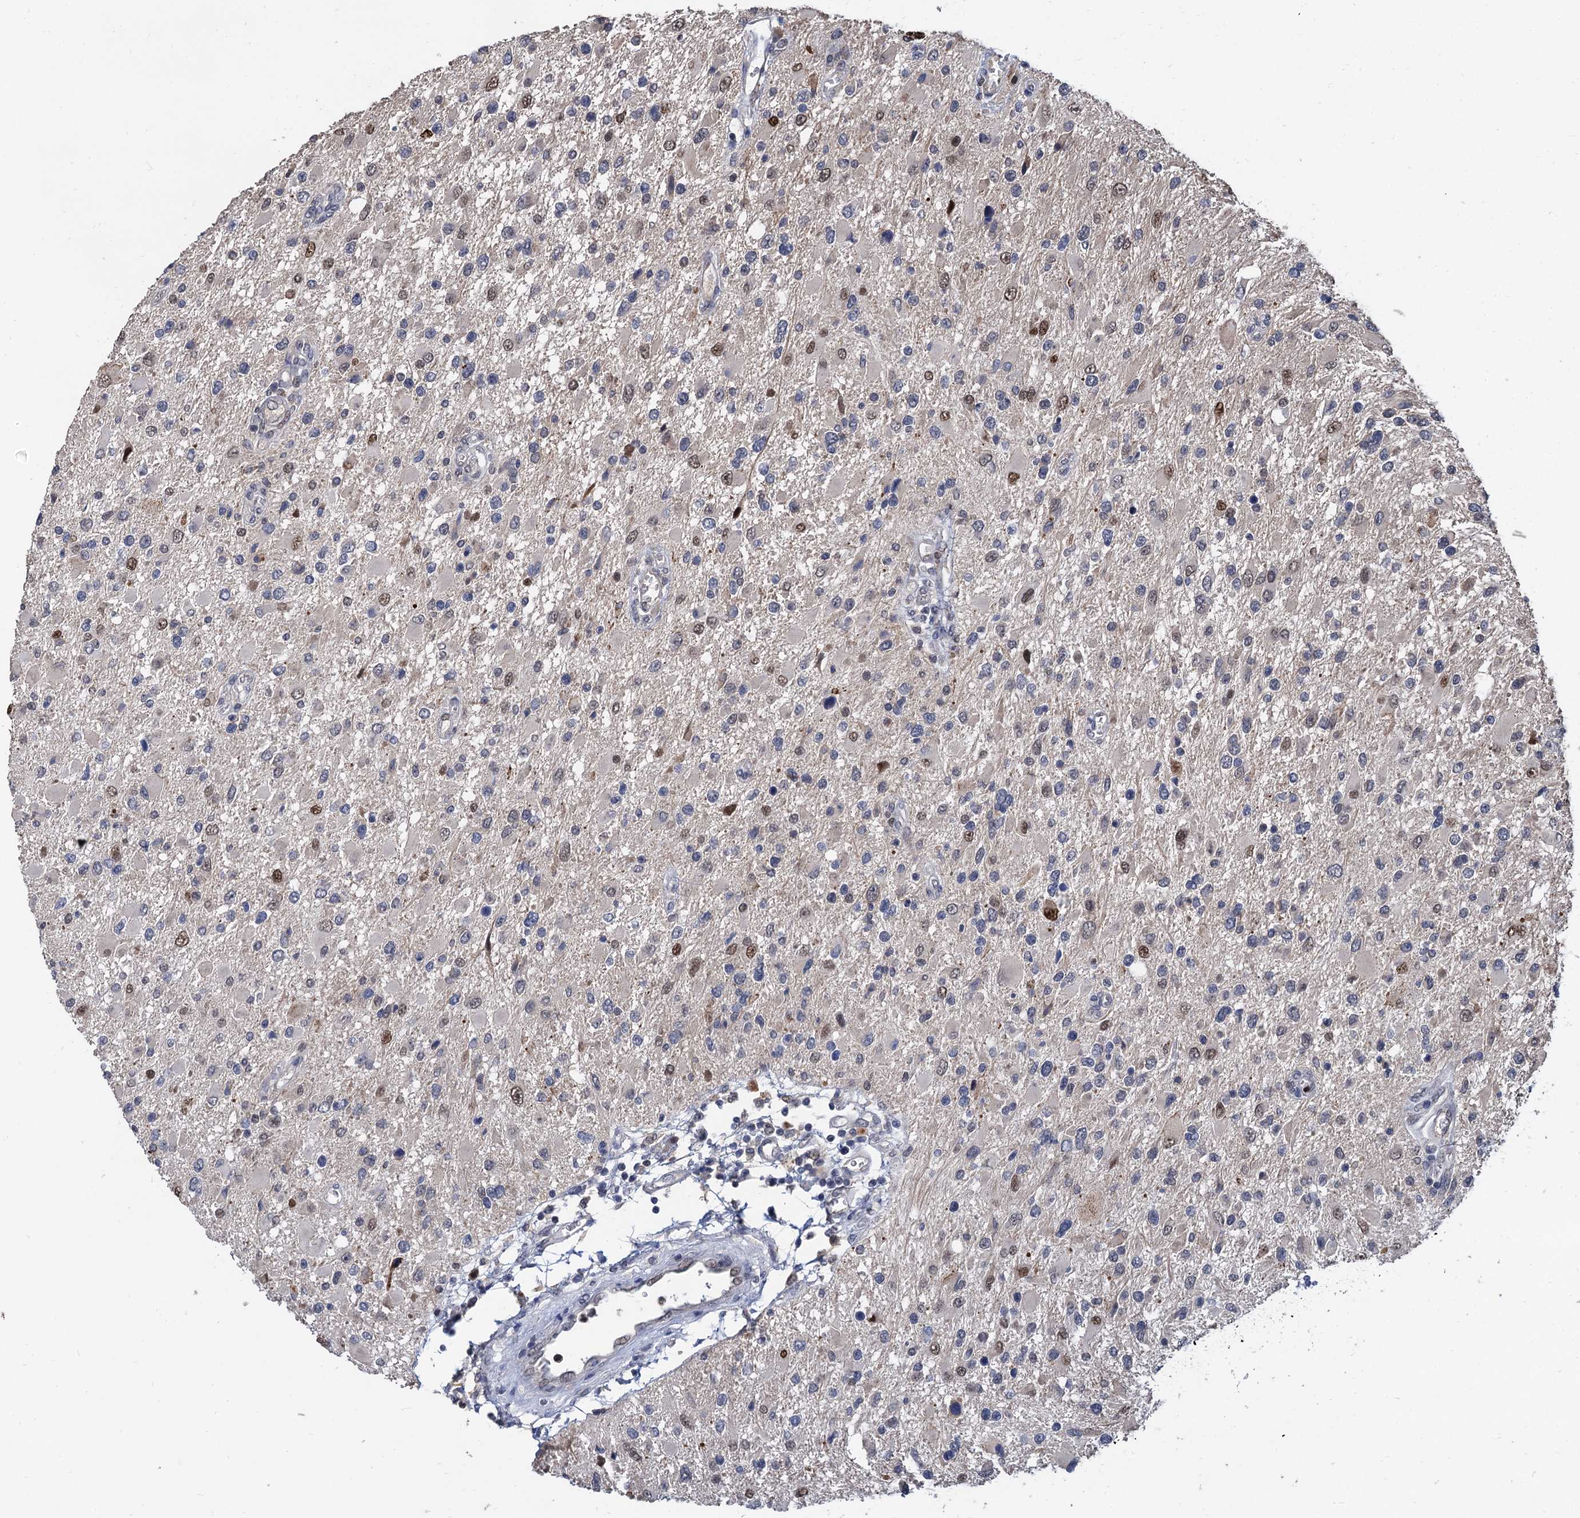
{"staining": {"intensity": "moderate", "quantity": "<25%", "location": "nuclear"}, "tissue": "glioma", "cell_type": "Tumor cells", "image_type": "cancer", "snomed": [{"axis": "morphology", "description": "Glioma, malignant, High grade"}, {"axis": "topography", "description": "Brain"}], "caption": "IHC of human glioma displays low levels of moderate nuclear expression in about <25% of tumor cells.", "gene": "TSEN34", "patient": {"sex": "male", "age": 53}}